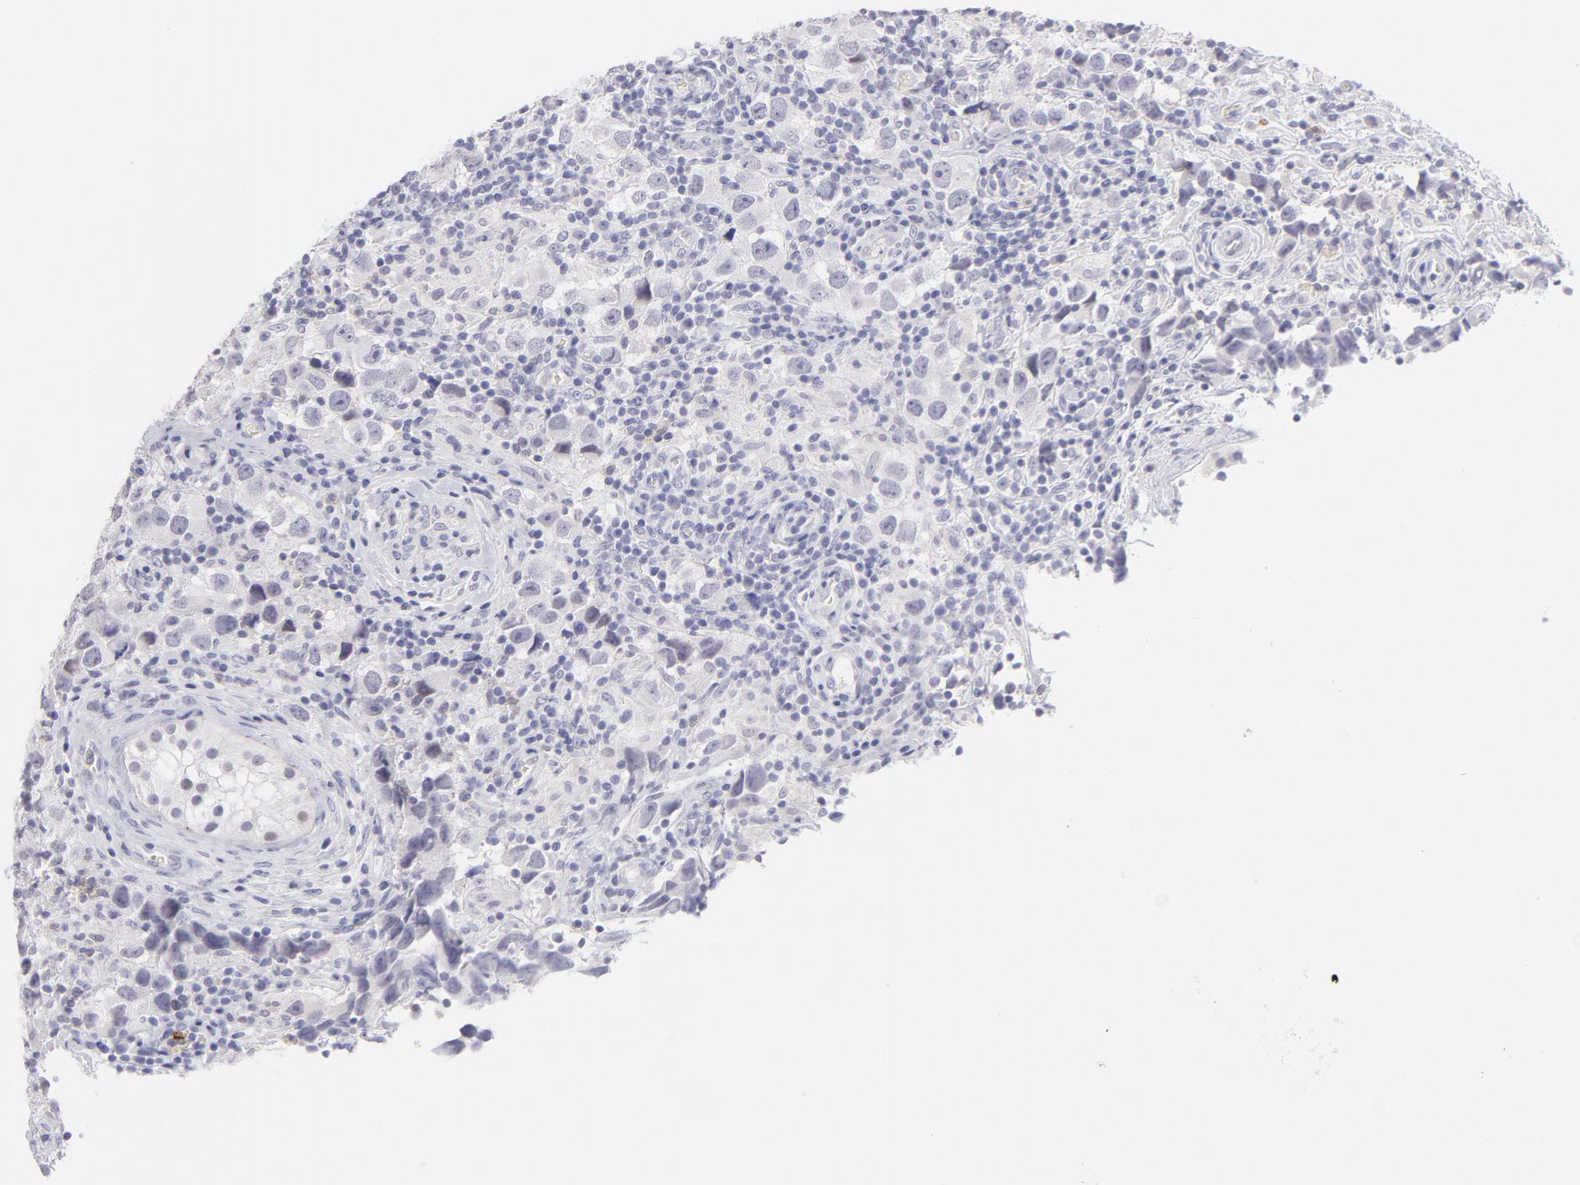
{"staining": {"intensity": "negative", "quantity": "none", "location": "none"}, "tissue": "testis cancer", "cell_type": "Tumor cells", "image_type": "cancer", "snomed": [{"axis": "morphology", "description": "Carcinoma, Embryonal, NOS"}, {"axis": "topography", "description": "Testis"}], "caption": "Tumor cells show no significant expression in testis cancer (embryonal carcinoma).", "gene": "LTB4R", "patient": {"sex": "male", "age": 21}}